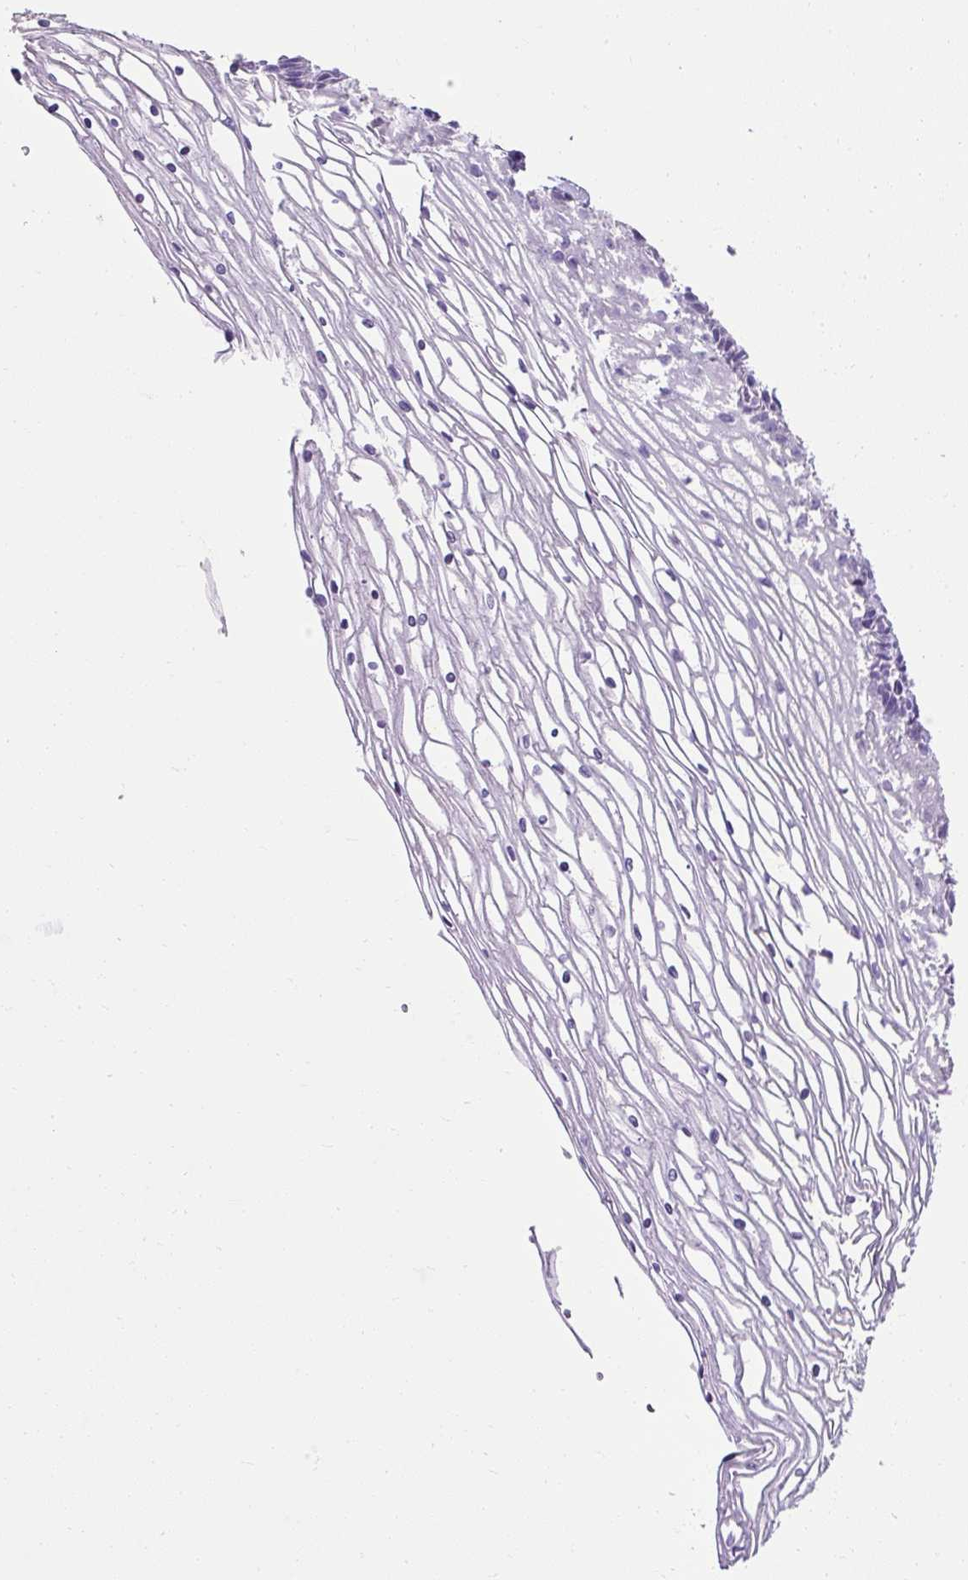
{"staining": {"intensity": "weak", "quantity": "<25%", "location": "cytoplasmic/membranous"}, "tissue": "cervix", "cell_type": "Glandular cells", "image_type": "normal", "snomed": [{"axis": "morphology", "description": "Normal tissue, NOS"}, {"axis": "topography", "description": "Cervix"}], "caption": "The photomicrograph exhibits no significant positivity in glandular cells of cervix.", "gene": "C2CD4C", "patient": {"sex": "female", "age": 36}}